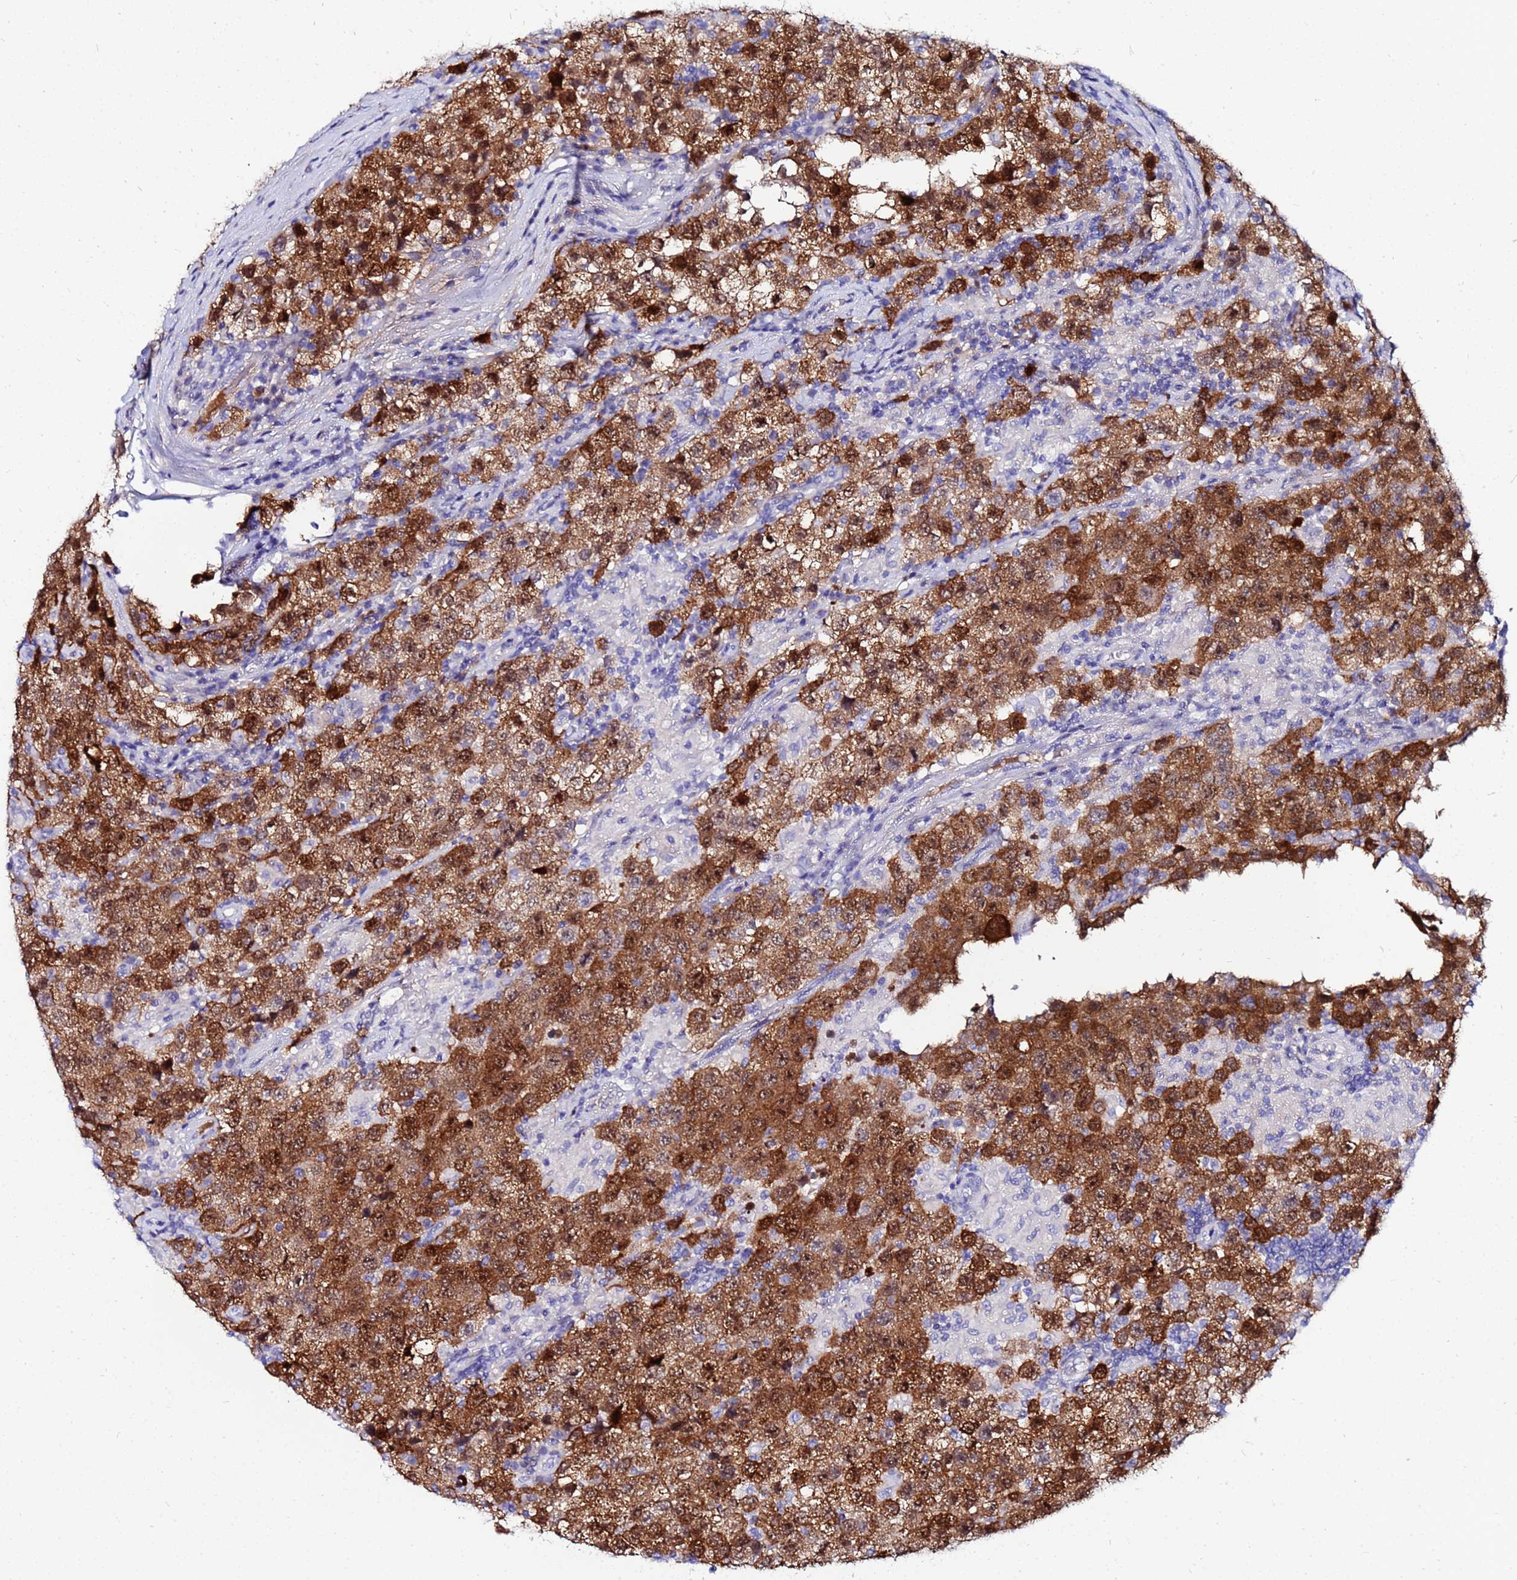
{"staining": {"intensity": "strong", "quantity": ">75%", "location": "cytoplasmic/membranous,nuclear"}, "tissue": "testis cancer", "cell_type": "Tumor cells", "image_type": "cancer", "snomed": [{"axis": "morphology", "description": "Seminoma, NOS"}, {"axis": "morphology", "description": "Carcinoma, Embryonal, NOS"}, {"axis": "topography", "description": "Testis"}], "caption": "An image showing strong cytoplasmic/membranous and nuclear expression in approximately >75% of tumor cells in testis embryonal carcinoma, as visualized by brown immunohistochemical staining.", "gene": "PPP1R14C", "patient": {"sex": "male", "age": 41}}